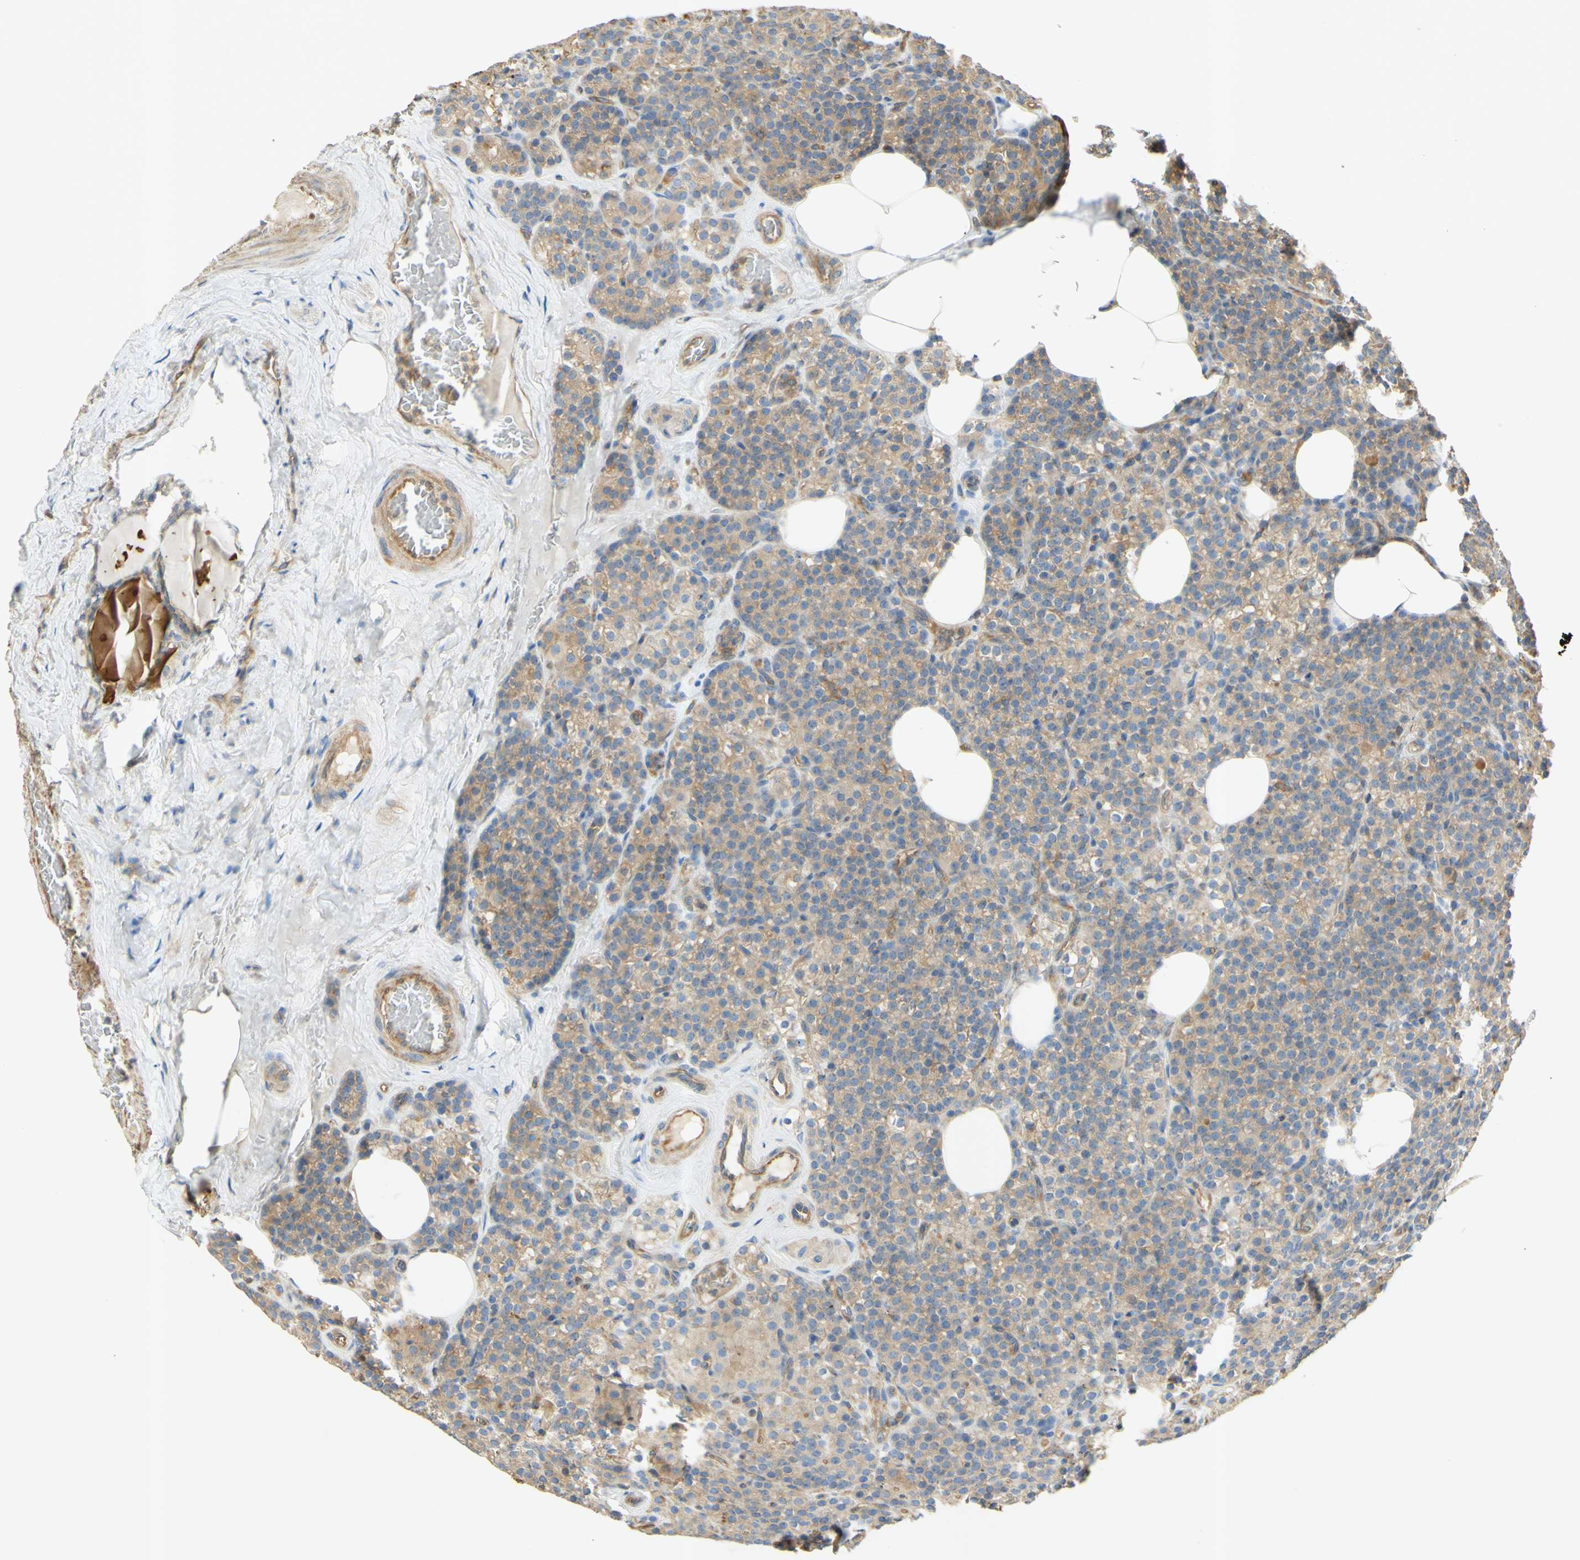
{"staining": {"intensity": "moderate", "quantity": ">75%", "location": "cytoplasmic/membranous"}, "tissue": "parathyroid gland", "cell_type": "Glandular cells", "image_type": "normal", "snomed": [{"axis": "morphology", "description": "Normal tissue, NOS"}, {"axis": "topography", "description": "Parathyroid gland"}], "caption": "Protein staining of normal parathyroid gland demonstrates moderate cytoplasmic/membranous expression in approximately >75% of glandular cells.", "gene": "IKBKG", "patient": {"sex": "female", "age": 57}}